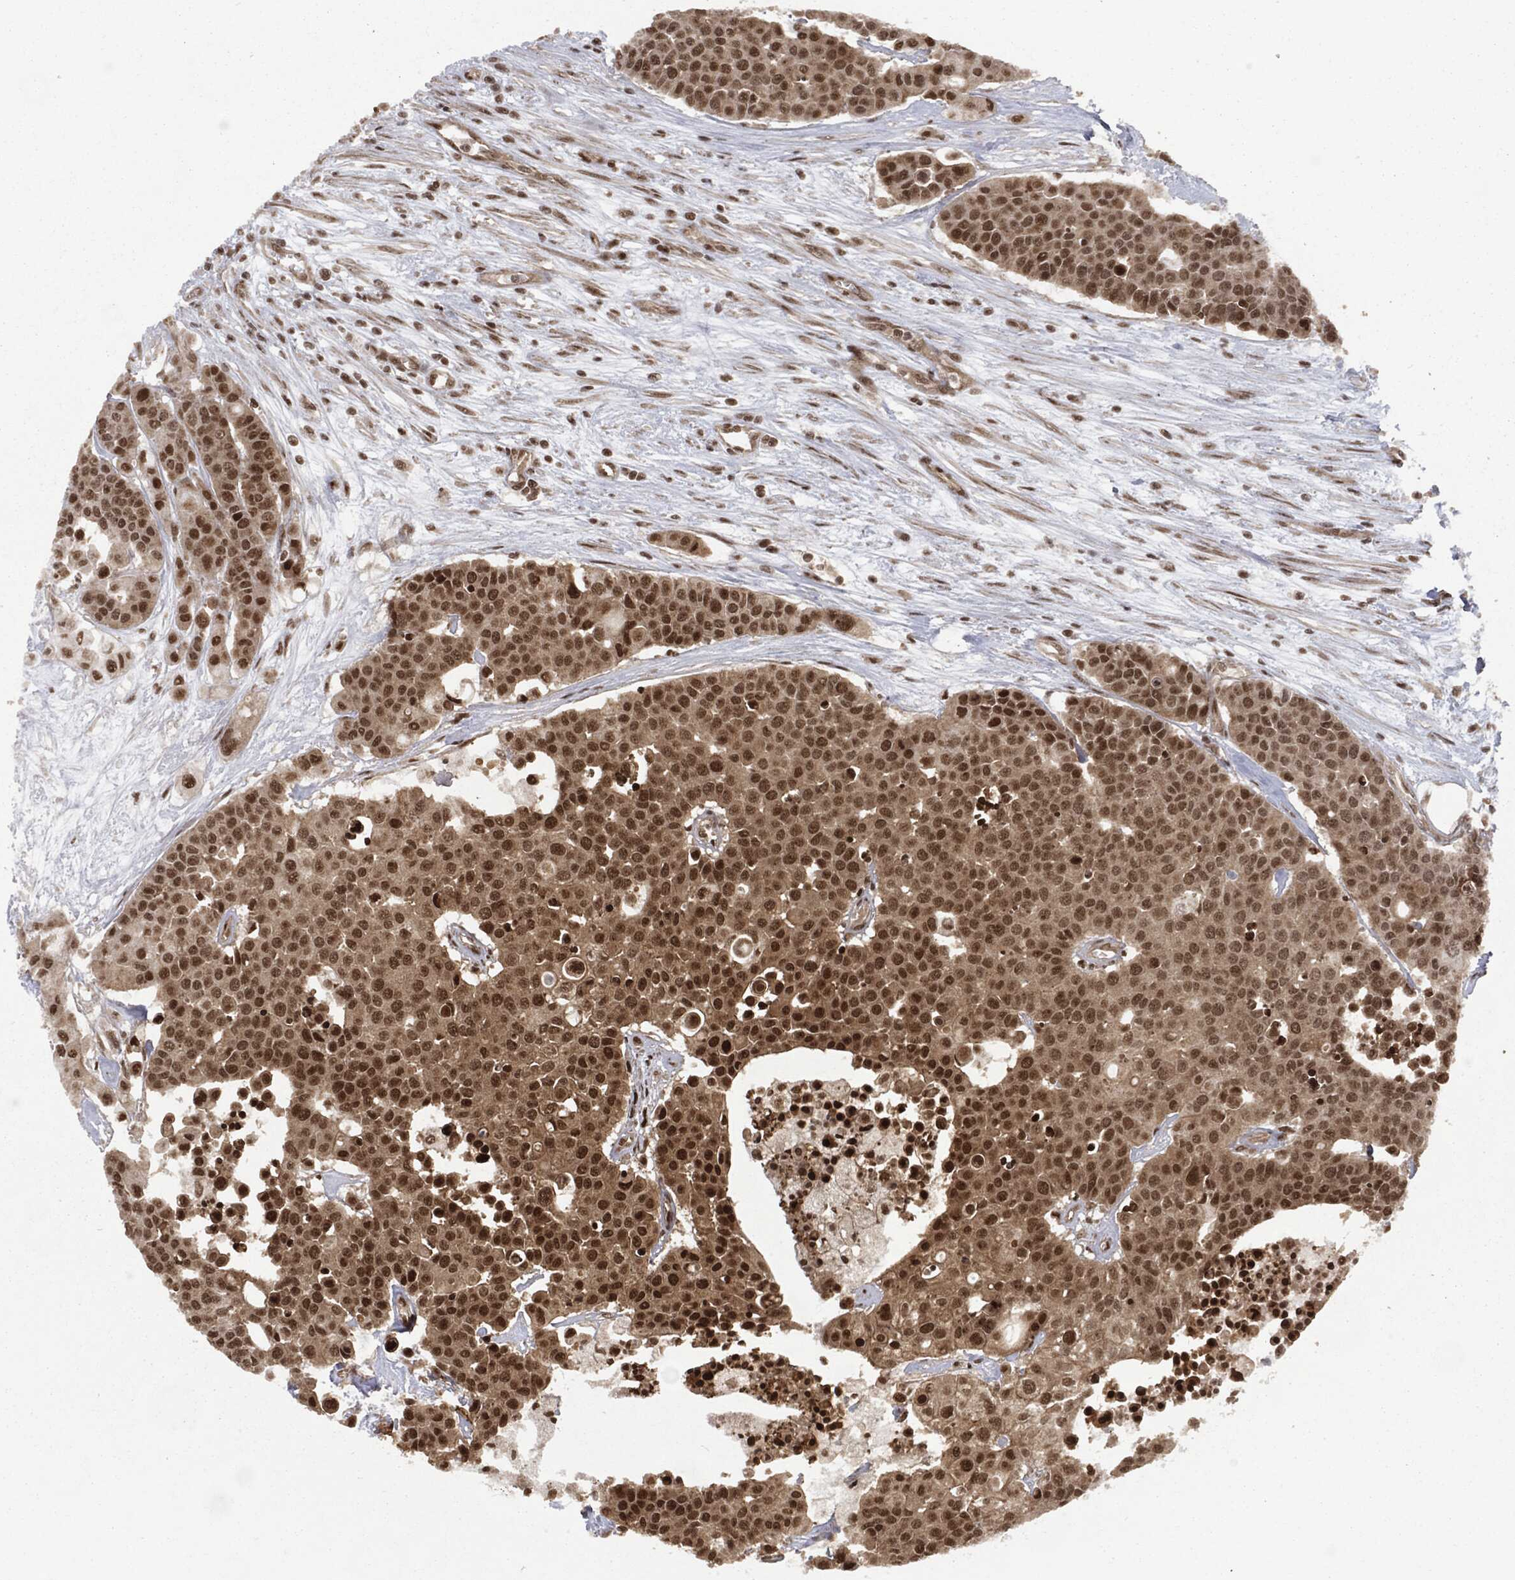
{"staining": {"intensity": "moderate", "quantity": ">75%", "location": "cytoplasmic/membranous,nuclear"}, "tissue": "carcinoid", "cell_type": "Tumor cells", "image_type": "cancer", "snomed": [{"axis": "morphology", "description": "Carcinoid, malignant, NOS"}, {"axis": "topography", "description": "Colon"}], "caption": "Protein staining of carcinoid (malignant) tissue demonstrates moderate cytoplasmic/membranous and nuclear expression in about >75% of tumor cells.", "gene": "NGRN", "patient": {"sex": "male", "age": 81}}